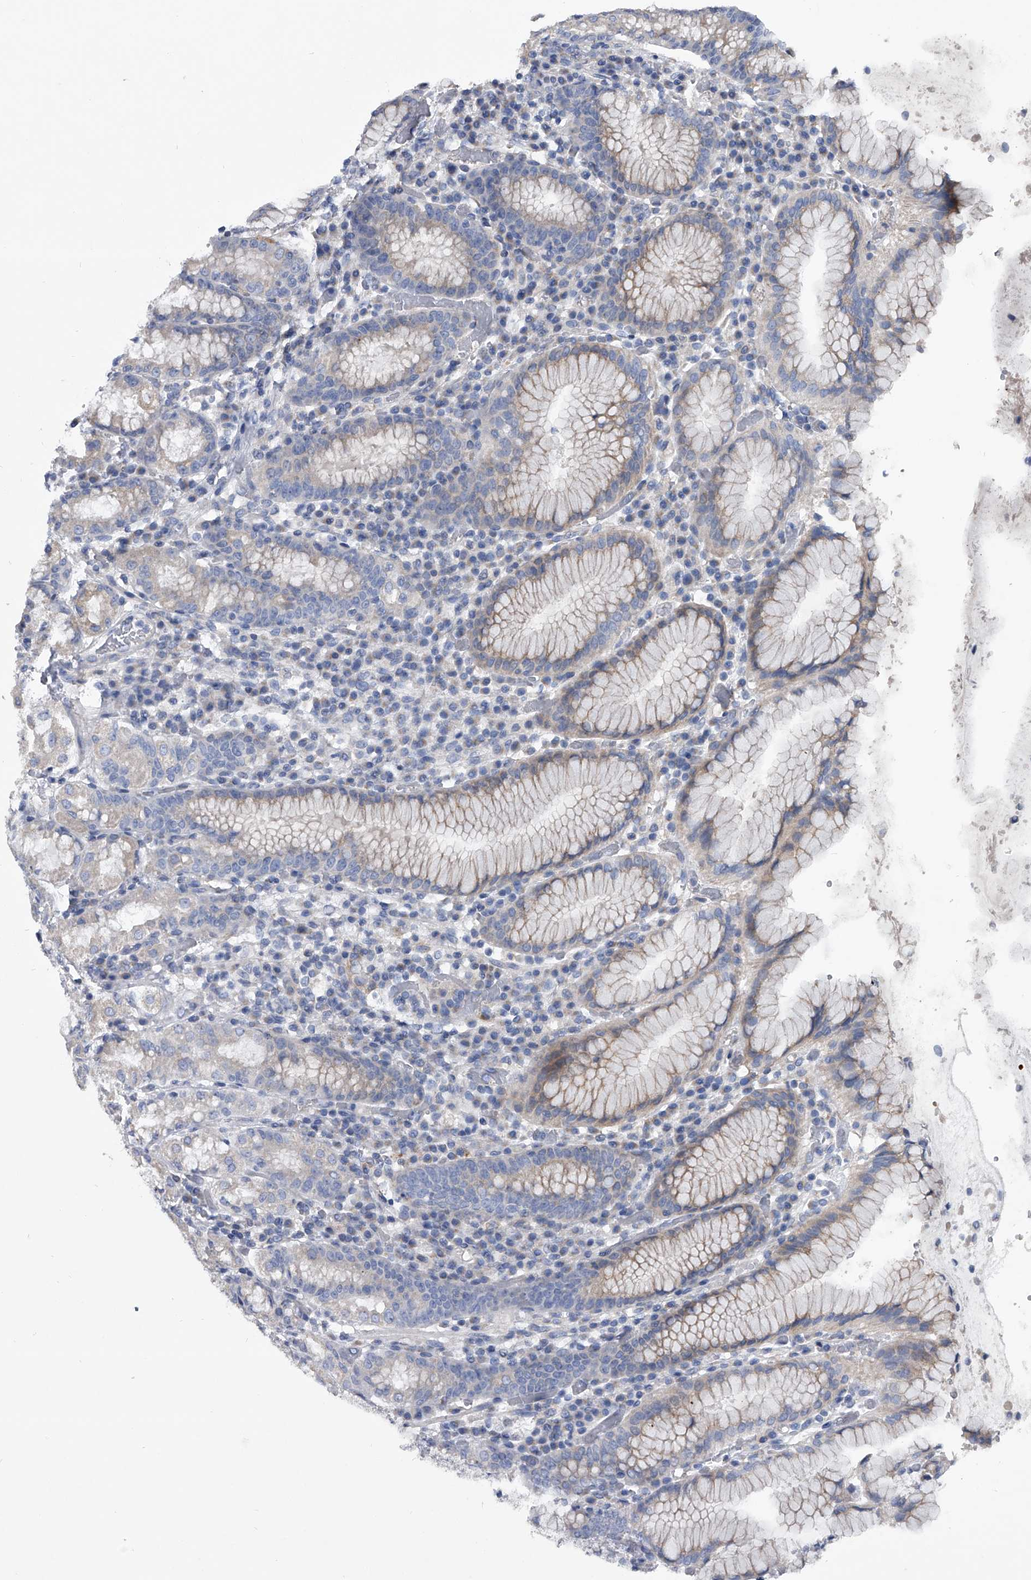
{"staining": {"intensity": "weak", "quantity": "<25%", "location": "cytoplasmic/membranous"}, "tissue": "stomach", "cell_type": "Glandular cells", "image_type": "normal", "snomed": [{"axis": "morphology", "description": "Normal tissue, NOS"}, {"axis": "topography", "description": "Stomach"}, {"axis": "topography", "description": "Stomach, lower"}], "caption": "Immunohistochemistry (IHC) of benign stomach shows no staining in glandular cells.", "gene": "SPP1", "patient": {"sex": "female", "age": 56}}